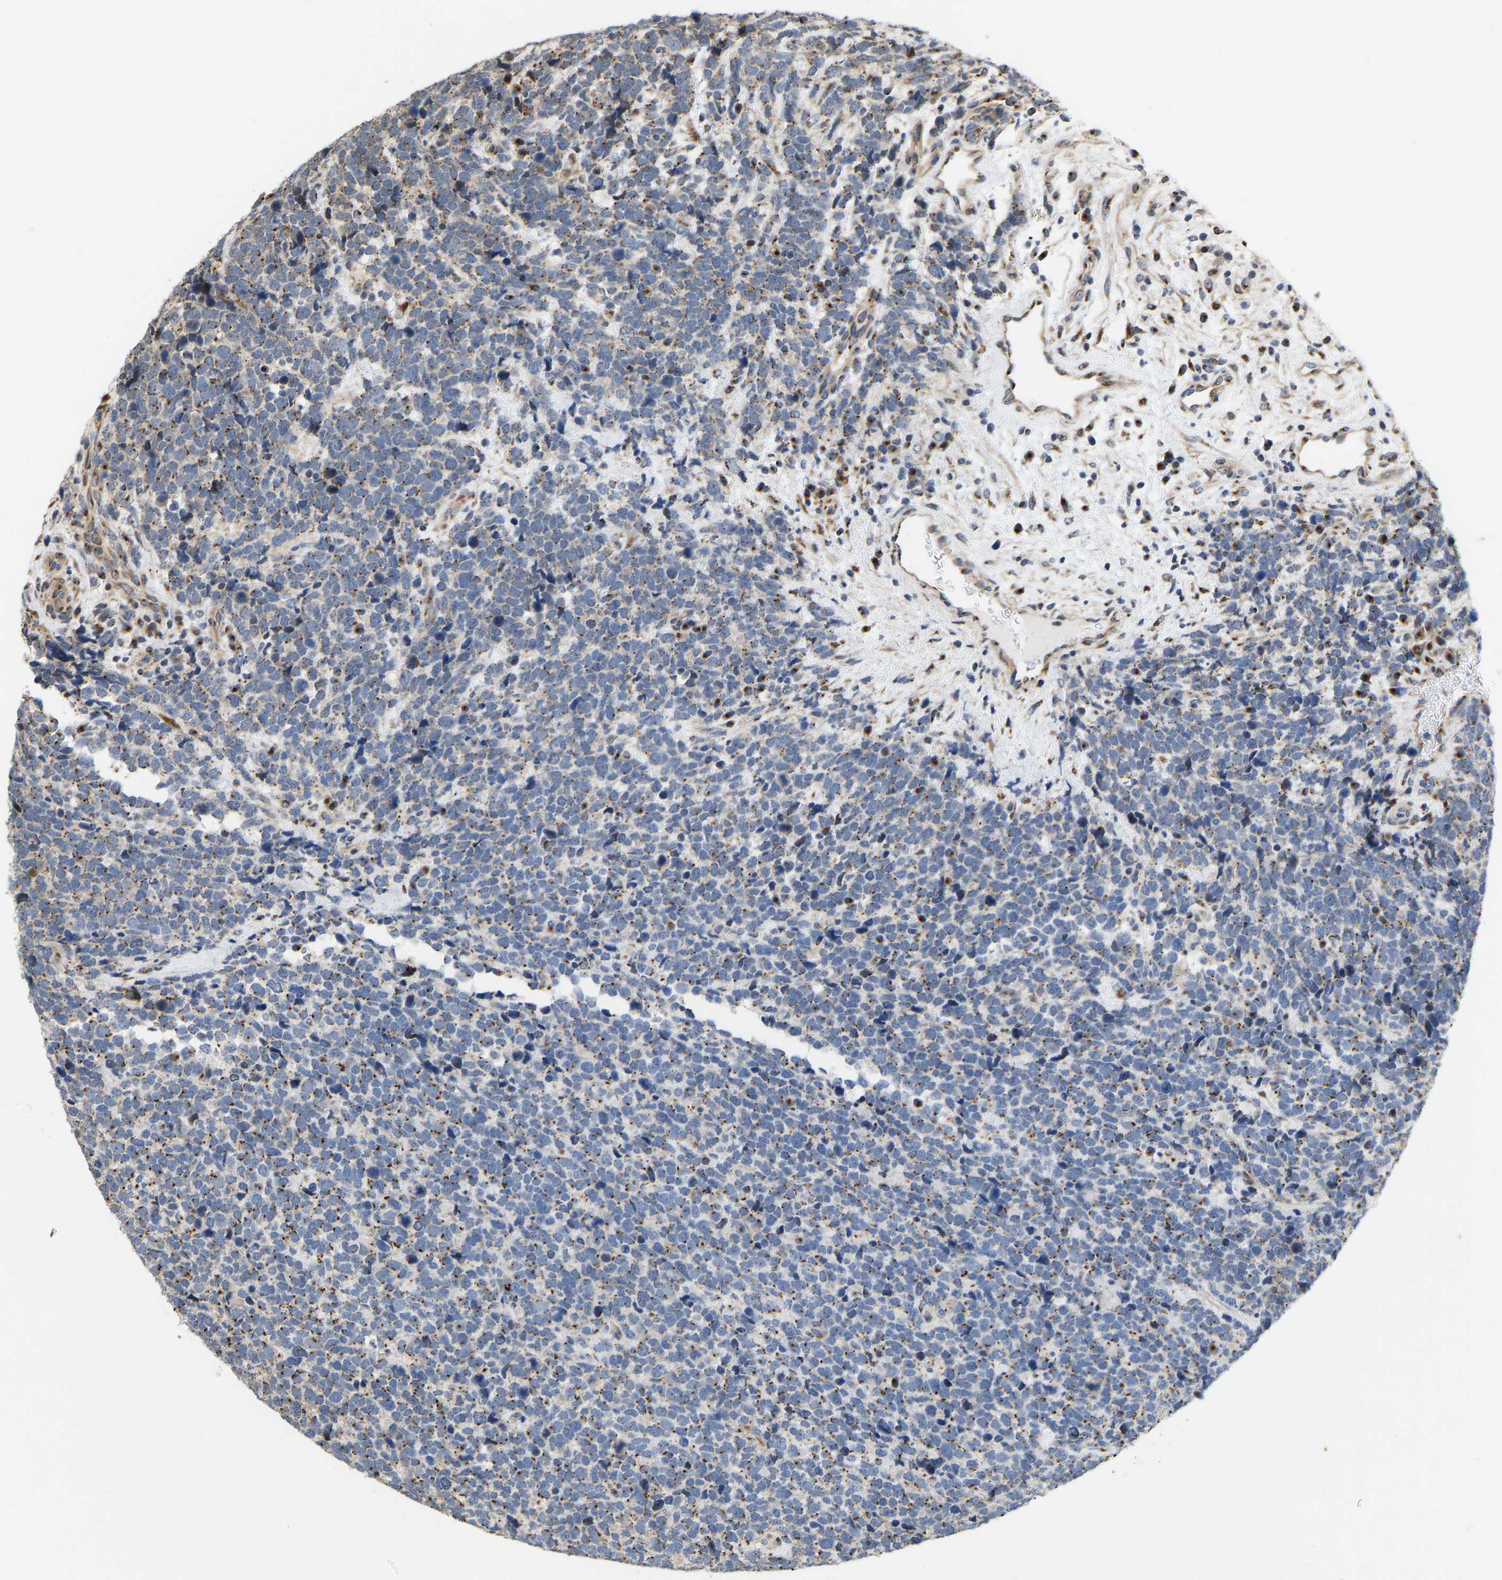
{"staining": {"intensity": "moderate", "quantity": ">75%", "location": "cytoplasmic/membranous"}, "tissue": "urothelial cancer", "cell_type": "Tumor cells", "image_type": "cancer", "snomed": [{"axis": "morphology", "description": "Urothelial carcinoma, High grade"}, {"axis": "topography", "description": "Urinary bladder"}], "caption": "Protein expression analysis of urothelial carcinoma (high-grade) shows moderate cytoplasmic/membranous expression in approximately >75% of tumor cells.", "gene": "YIPF4", "patient": {"sex": "female", "age": 82}}